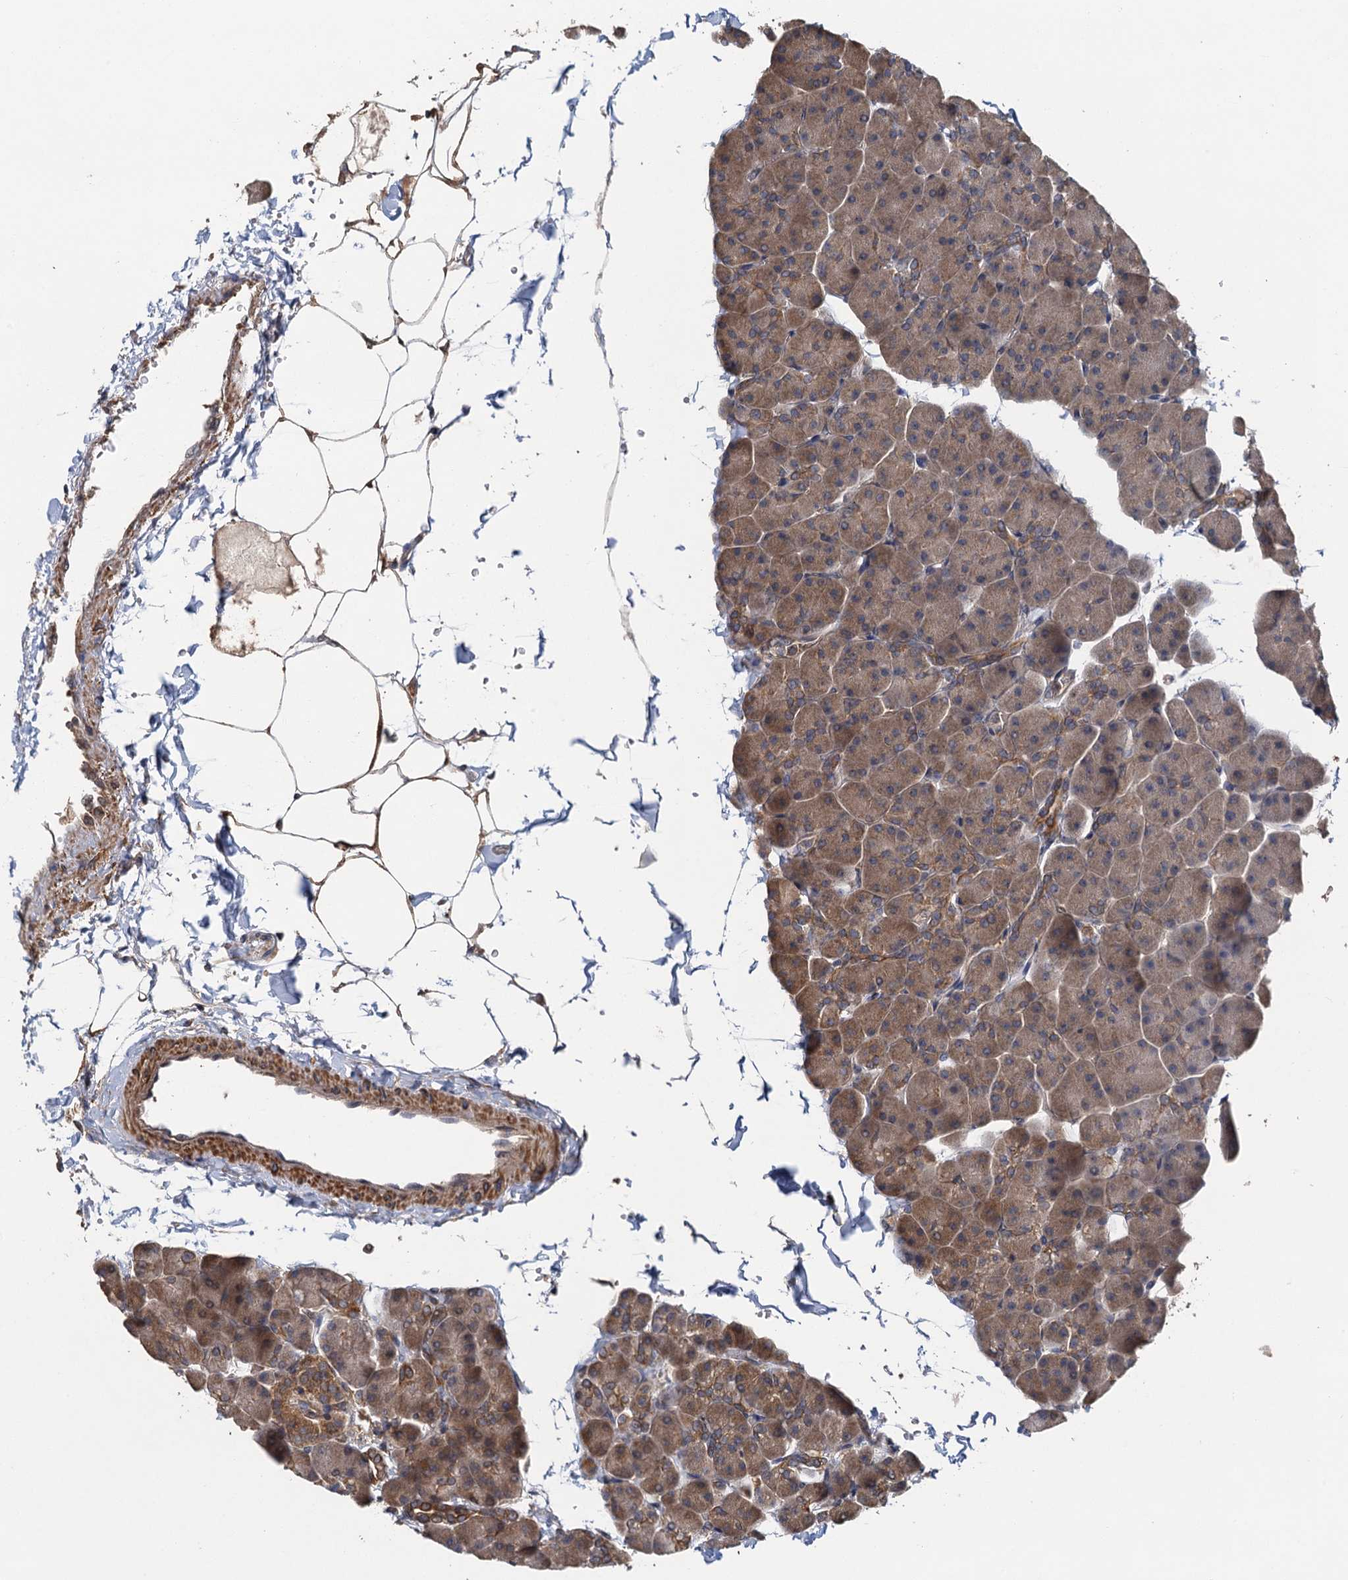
{"staining": {"intensity": "moderate", "quantity": ">75%", "location": "cytoplasmic/membranous"}, "tissue": "pancreas", "cell_type": "Exocrine glandular cells", "image_type": "normal", "snomed": [{"axis": "morphology", "description": "Normal tissue, NOS"}, {"axis": "topography", "description": "Pancreas"}], "caption": "High-magnification brightfield microscopy of unremarkable pancreas stained with DAB (brown) and counterstained with hematoxylin (blue). exocrine glandular cells exhibit moderate cytoplasmic/membranous positivity is appreciated in approximately>75% of cells. The staining was performed using DAB, with brown indicating positive protein expression. Nuclei are stained blue with hematoxylin.", "gene": "MEAK7", "patient": {"sex": "male", "age": 35}}